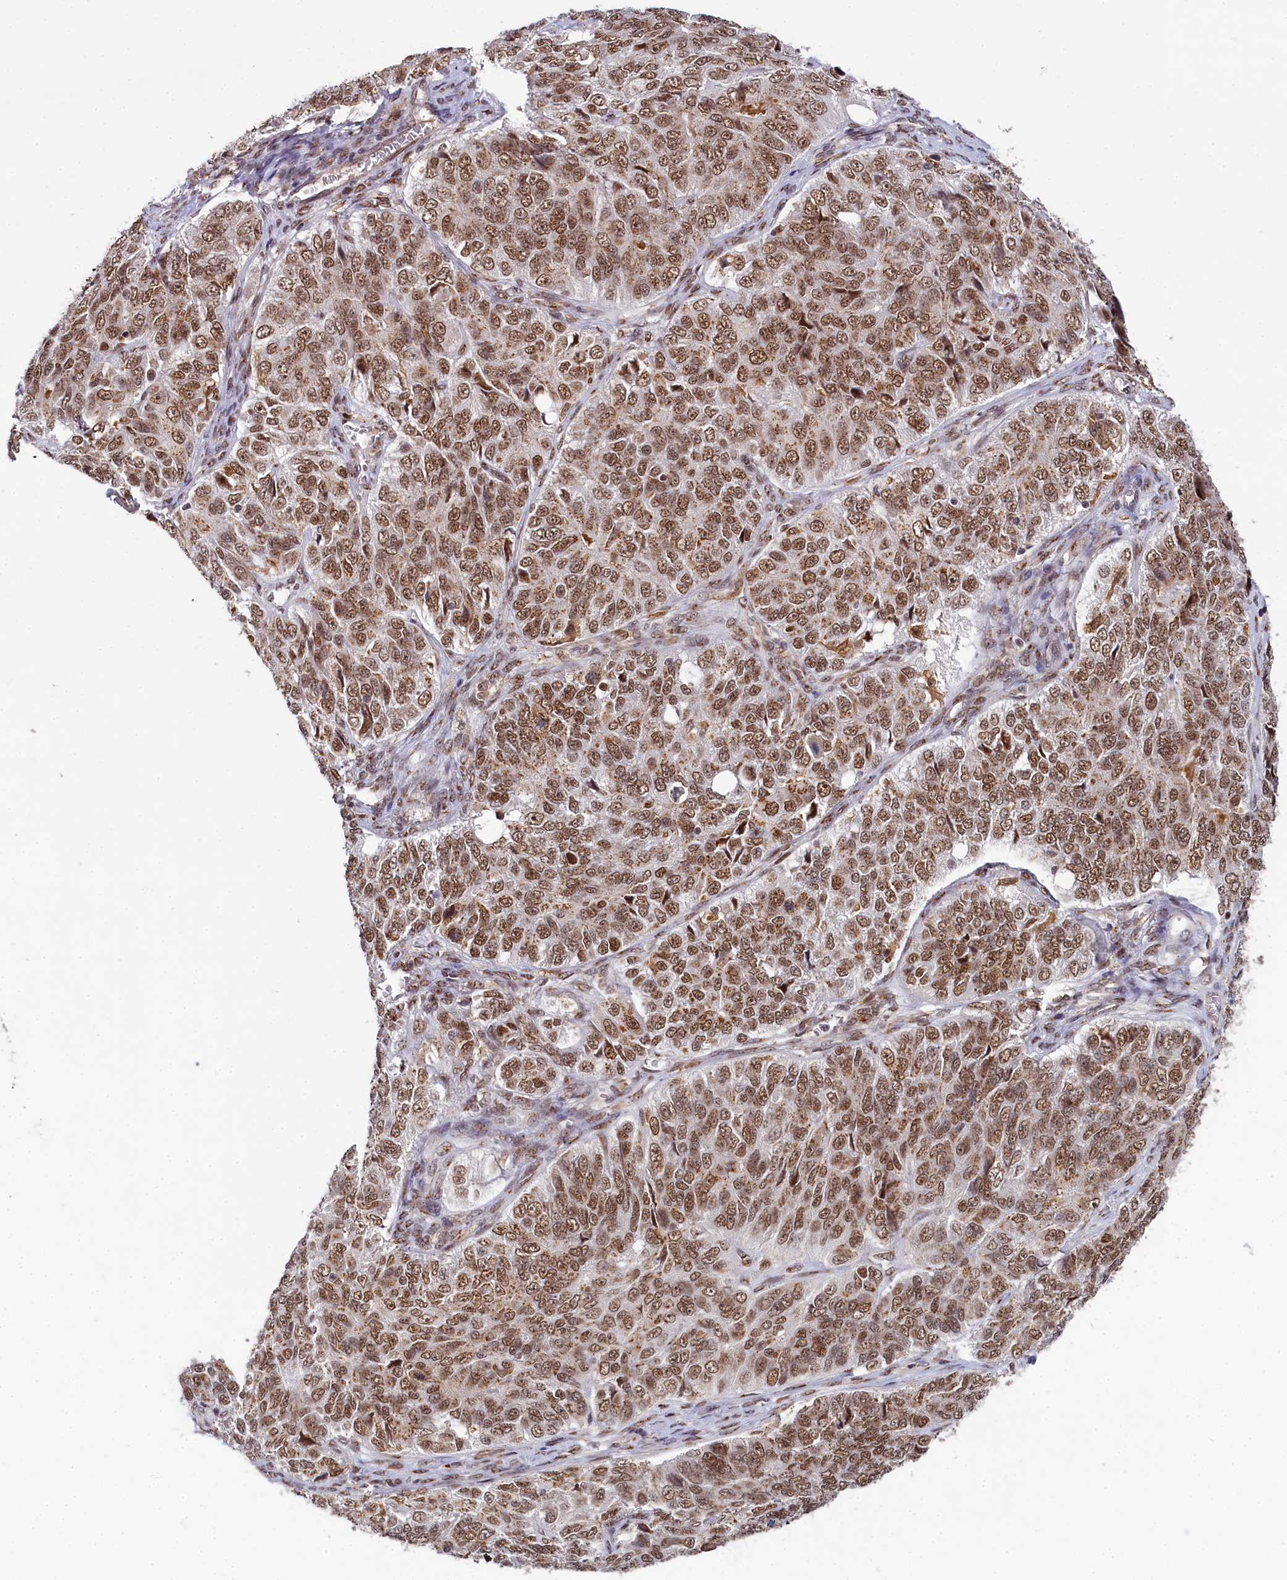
{"staining": {"intensity": "moderate", "quantity": ">75%", "location": "nuclear"}, "tissue": "ovarian cancer", "cell_type": "Tumor cells", "image_type": "cancer", "snomed": [{"axis": "morphology", "description": "Carcinoma, endometroid"}, {"axis": "topography", "description": "Ovary"}], "caption": "Immunohistochemistry photomicrograph of human ovarian cancer (endometroid carcinoma) stained for a protein (brown), which demonstrates medium levels of moderate nuclear staining in approximately >75% of tumor cells.", "gene": "PPHLN1", "patient": {"sex": "female", "age": 51}}